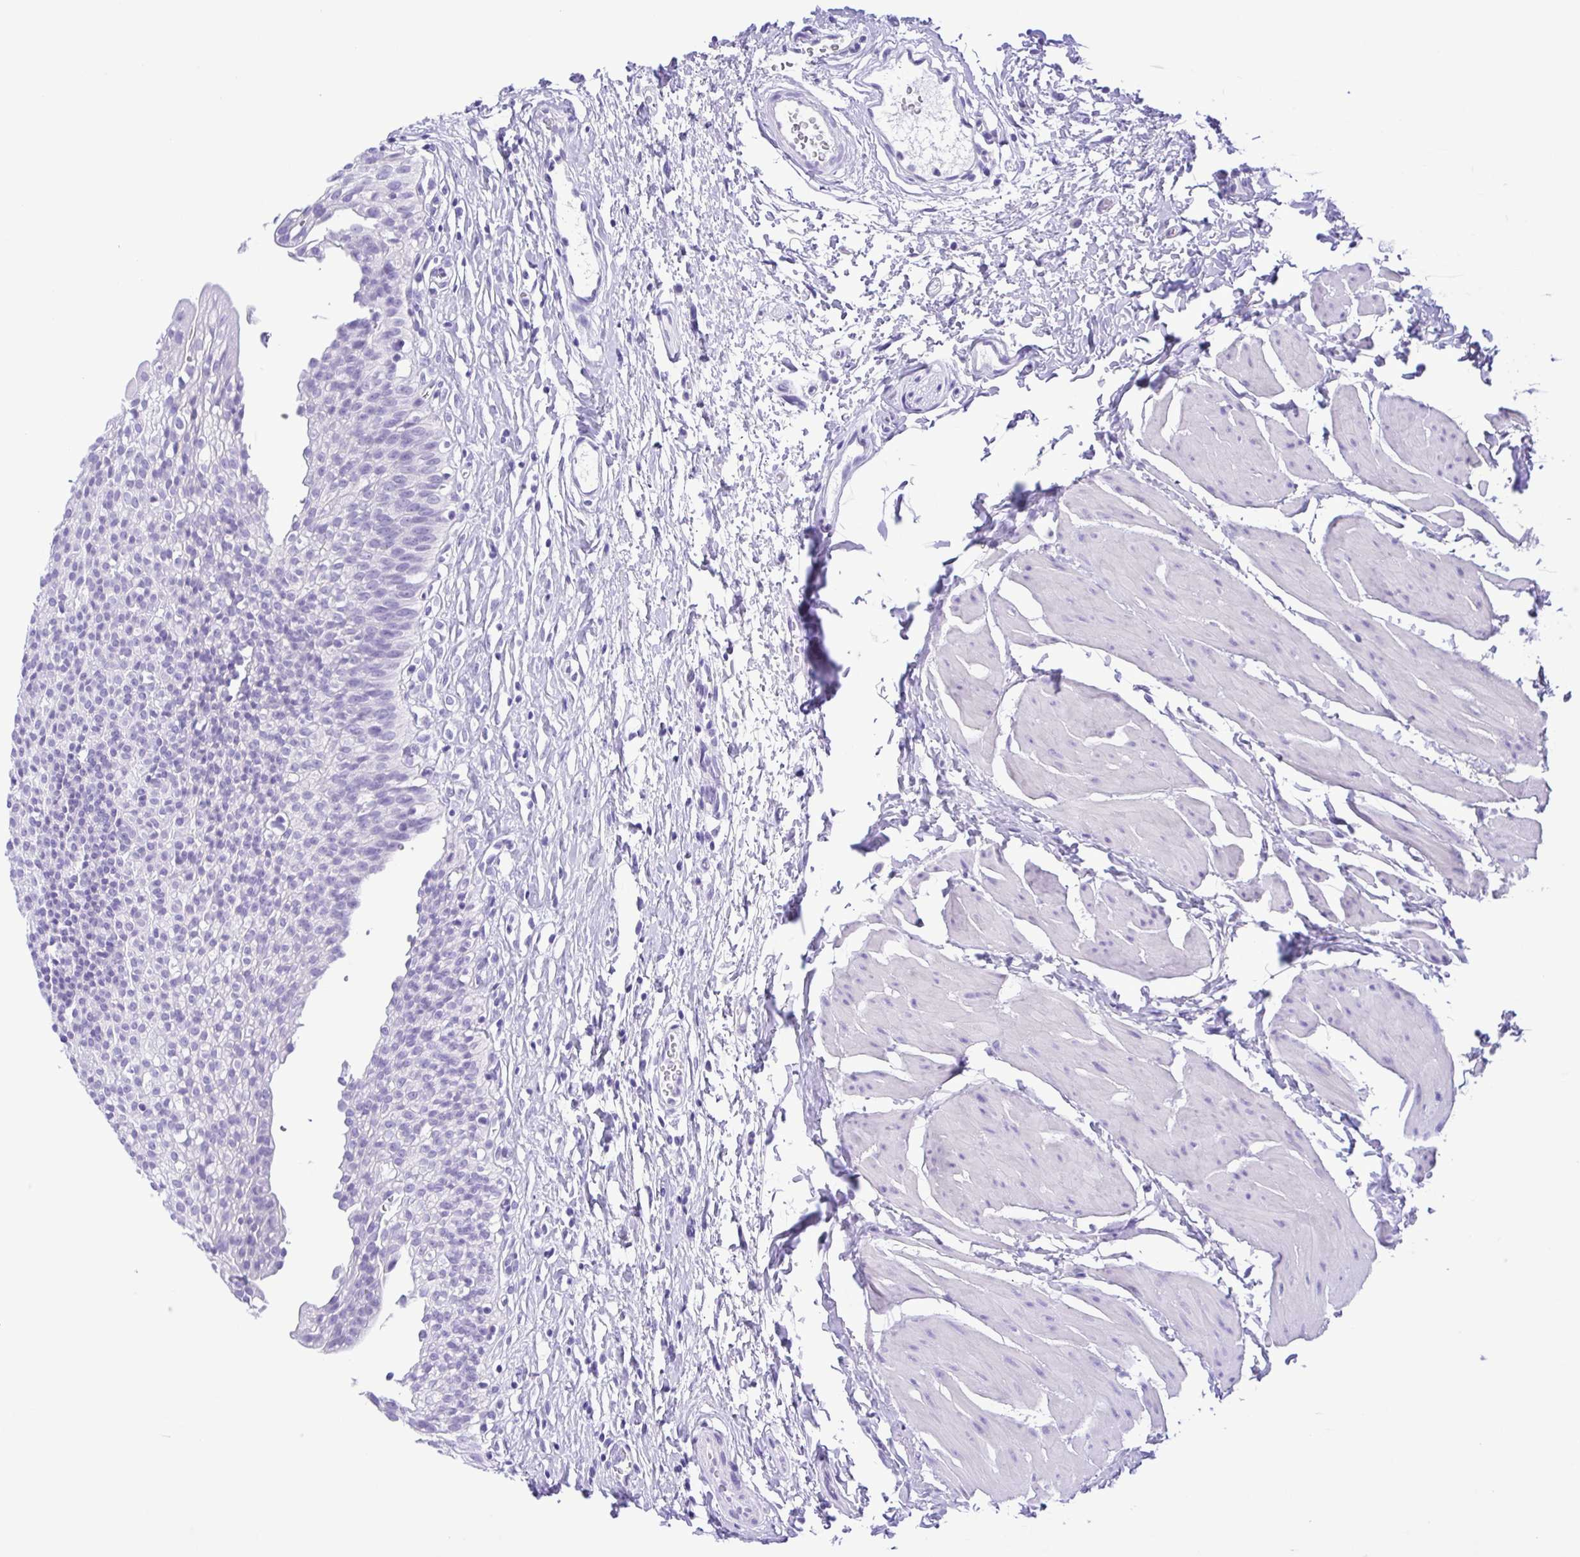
{"staining": {"intensity": "negative", "quantity": "none", "location": "none"}, "tissue": "urinary bladder", "cell_type": "Urothelial cells", "image_type": "normal", "snomed": [{"axis": "morphology", "description": "Normal tissue, NOS"}, {"axis": "topography", "description": "Urinary bladder"}], "caption": "Urothelial cells are negative for protein expression in unremarkable human urinary bladder. (DAB (3,3'-diaminobenzidine) immunohistochemistry, high magnification).", "gene": "OVGP1", "patient": {"sex": "male", "age": 51}}